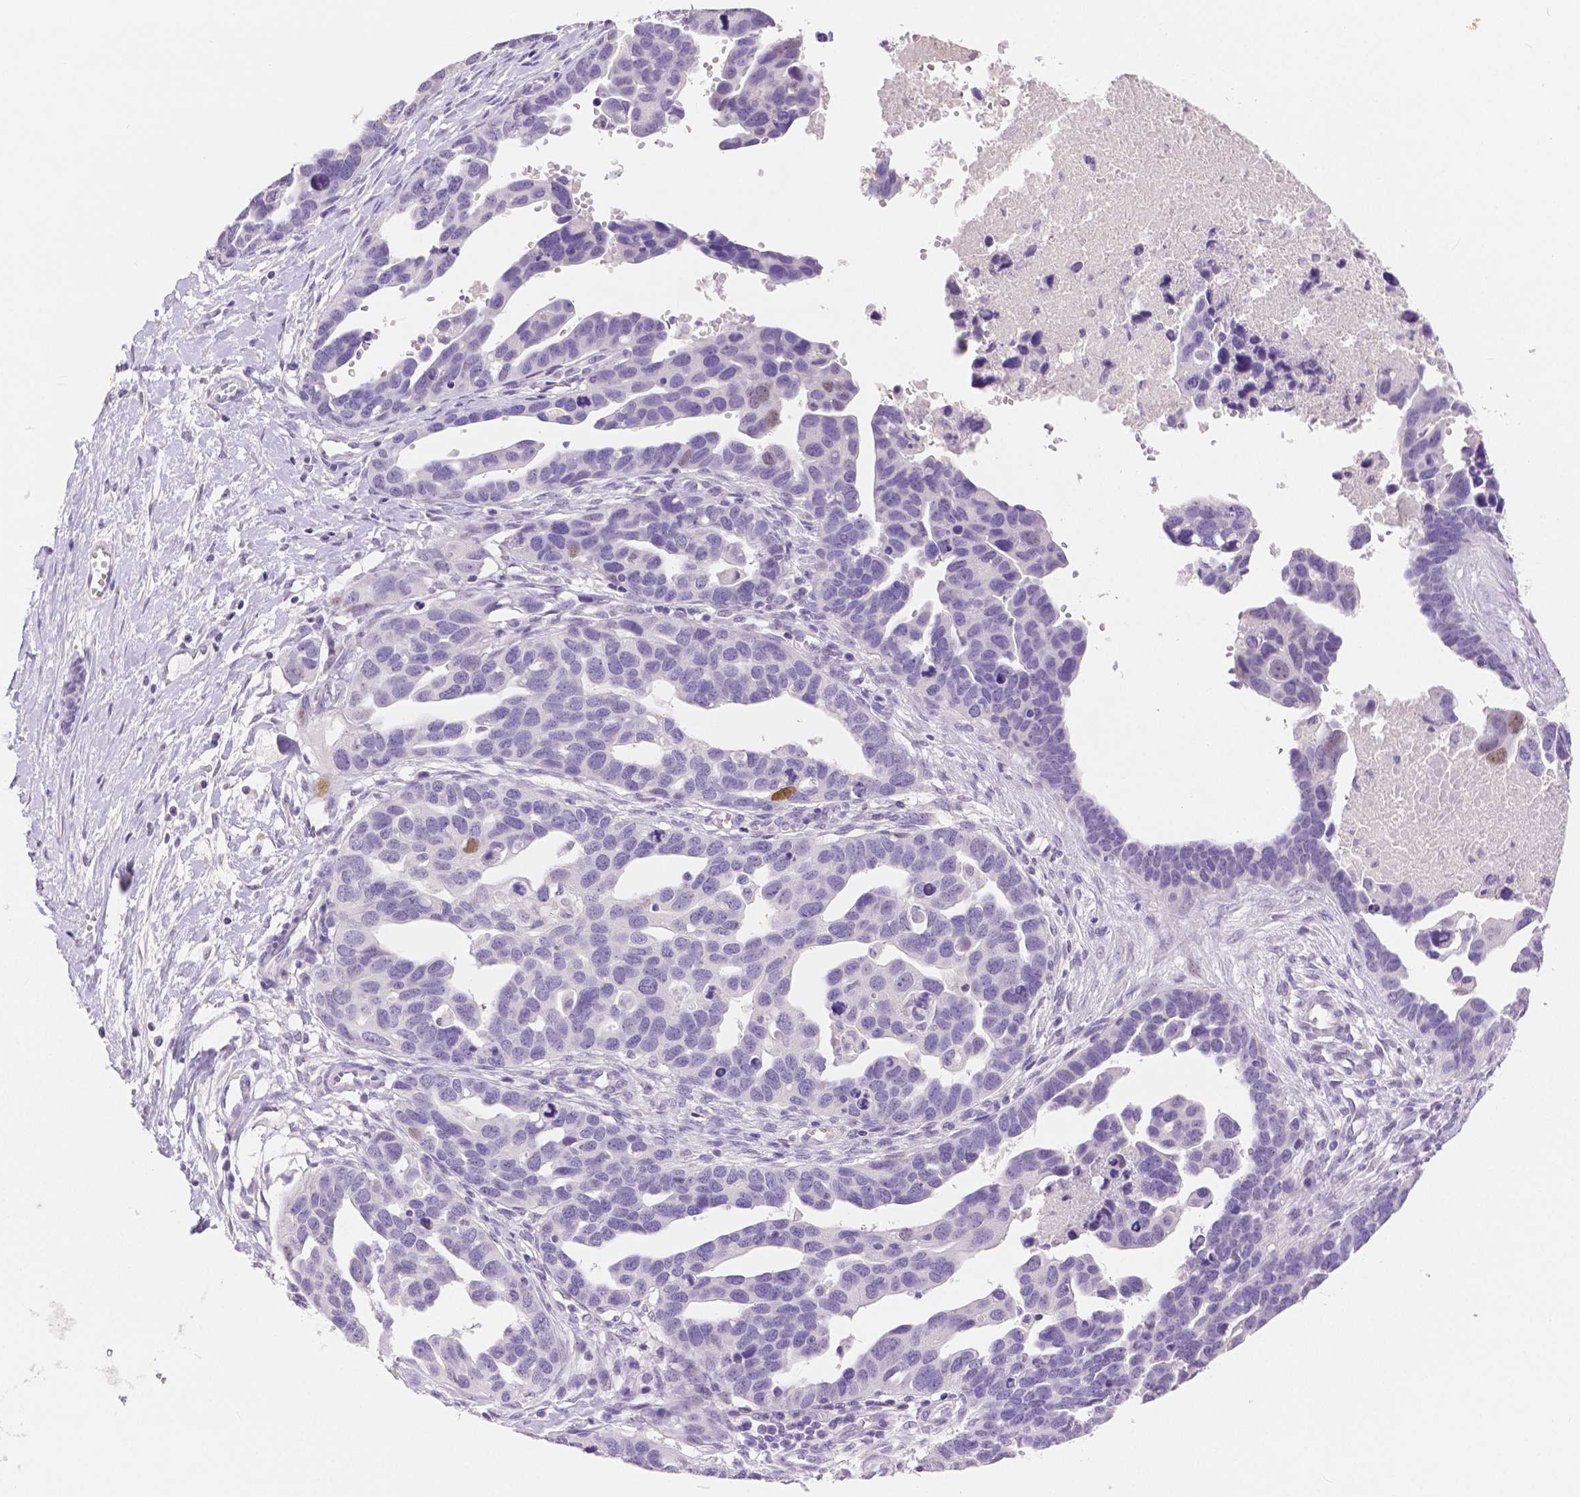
{"staining": {"intensity": "negative", "quantity": "none", "location": "none"}, "tissue": "ovarian cancer", "cell_type": "Tumor cells", "image_type": "cancer", "snomed": [{"axis": "morphology", "description": "Cystadenocarcinoma, serous, NOS"}, {"axis": "topography", "description": "Ovary"}], "caption": "Photomicrograph shows no protein expression in tumor cells of ovarian cancer tissue.", "gene": "HNF1B", "patient": {"sex": "female", "age": 54}}